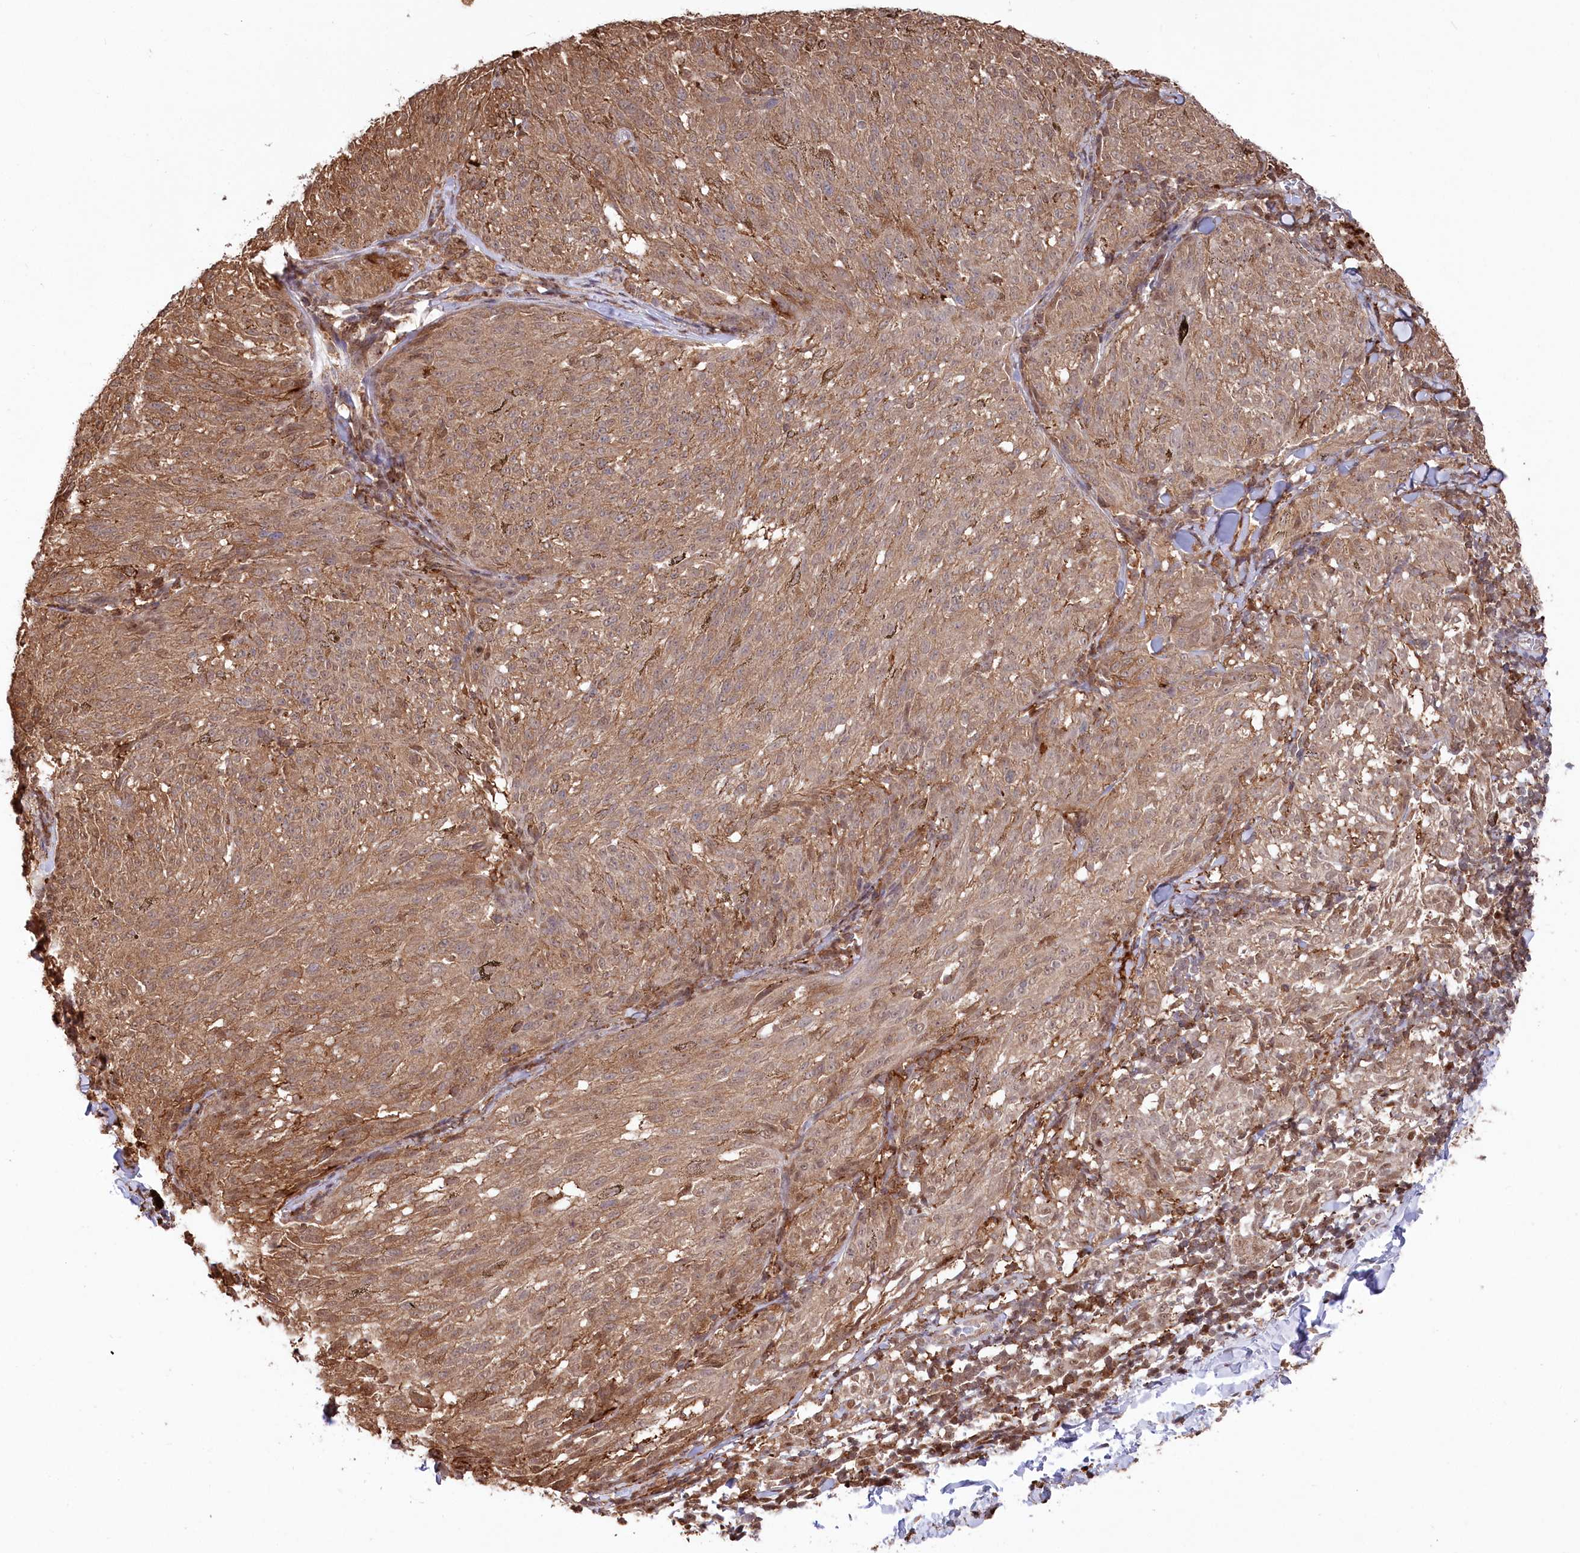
{"staining": {"intensity": "moderate", "quantity": ">75%", "location": "cytoplasmic/membranous,nuclear"}, "tissue": "melanoma", "cell_type": "Tumor cells", "image_type": "cancer", "snomed": [{"axis": "morphology", "description": "Malignant melanoma, NOS"}, {"axis": "topography", "description": "Skin"}], "caption": "Malignant melanoma stained with a protein marker exhibits moderate staining in tumor cells.", "gene": "PSMA1", "patient": {"sex": "female", "age": 72}}